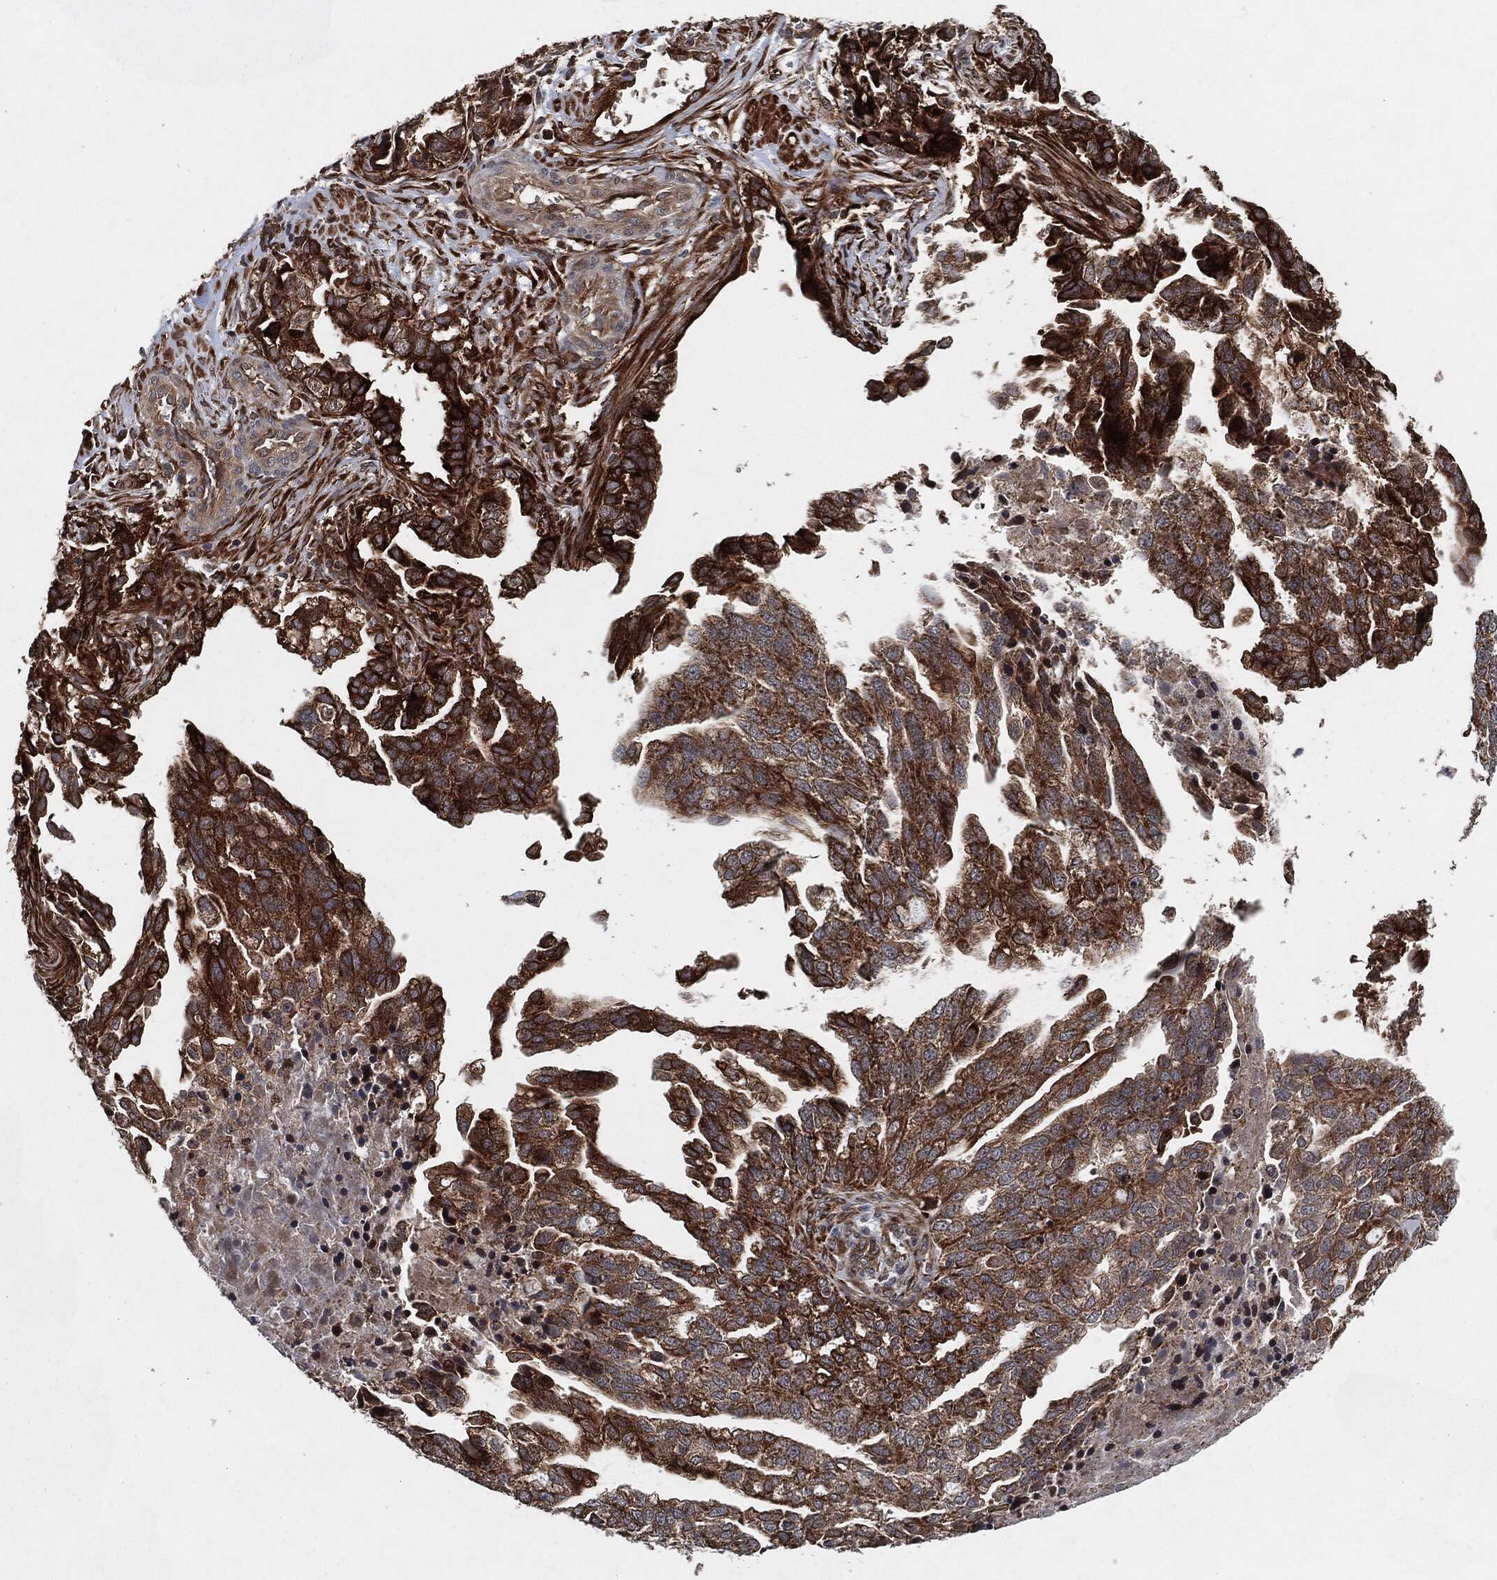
{"staining": {"intensity": "strong", "quantity": "25%-75%", "location": "cytoplasmic/membranous"}, "tissue": "ovarian cancer", "cell_type": "Tumor cells", "image_type": "cancer", "snomed": [{"axis": "morphology", "description": "Cystadenocarcinoma, serous, NOS"}, {"axis": "topography", "description": "Ovary"}], "caption": "This histopathology image shows IHC staining of ovarian cancer, with high strong cytoplasmic/membranous staining in about 25%-75% of tumor cells.", "gene": "BCAR1", "patient": {"sex": "female", "age": 51}}